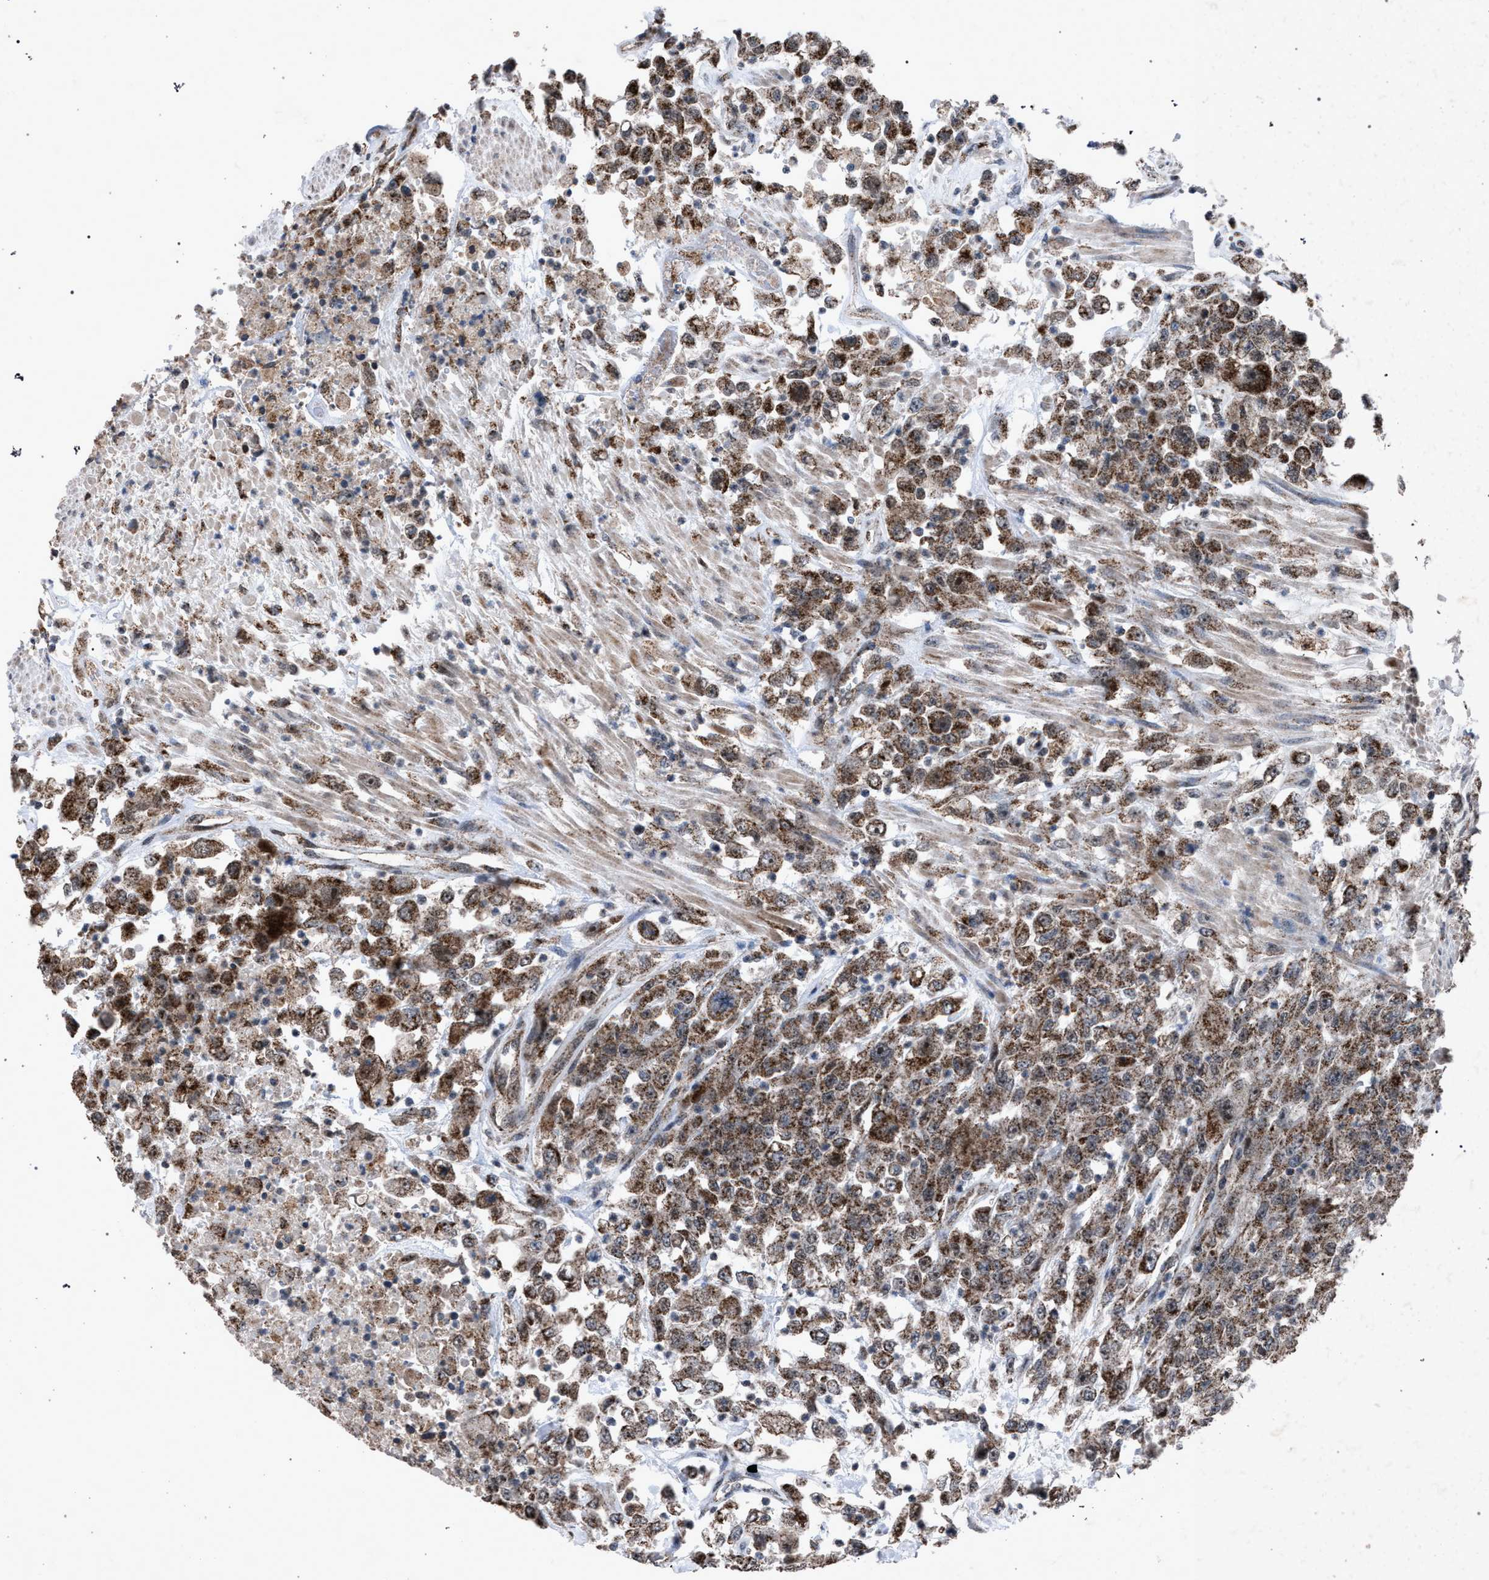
{"staining": {"intensity": "moderate", "quantity": ">75%", "location": "cytoplasmic/membranous"}, "tissue": "urothelial cancer", "cell_type": "Tumor cells", "image_type": "cancer", "snomed": [{"axis": "morphology", "description": "Urothelial carcinoma, High grade"}, {"axis": "topography", "description": "Urinary bladder"}], "caption": "High-grade urothelial carcinoma stained for a protein (brown) demonstrates moderate cytoplasmic/membranous positive positivity in approximately >75% of tumor cells.", "gene": "HSD17B4", "patient": {"sex": "male", "age": 46}}